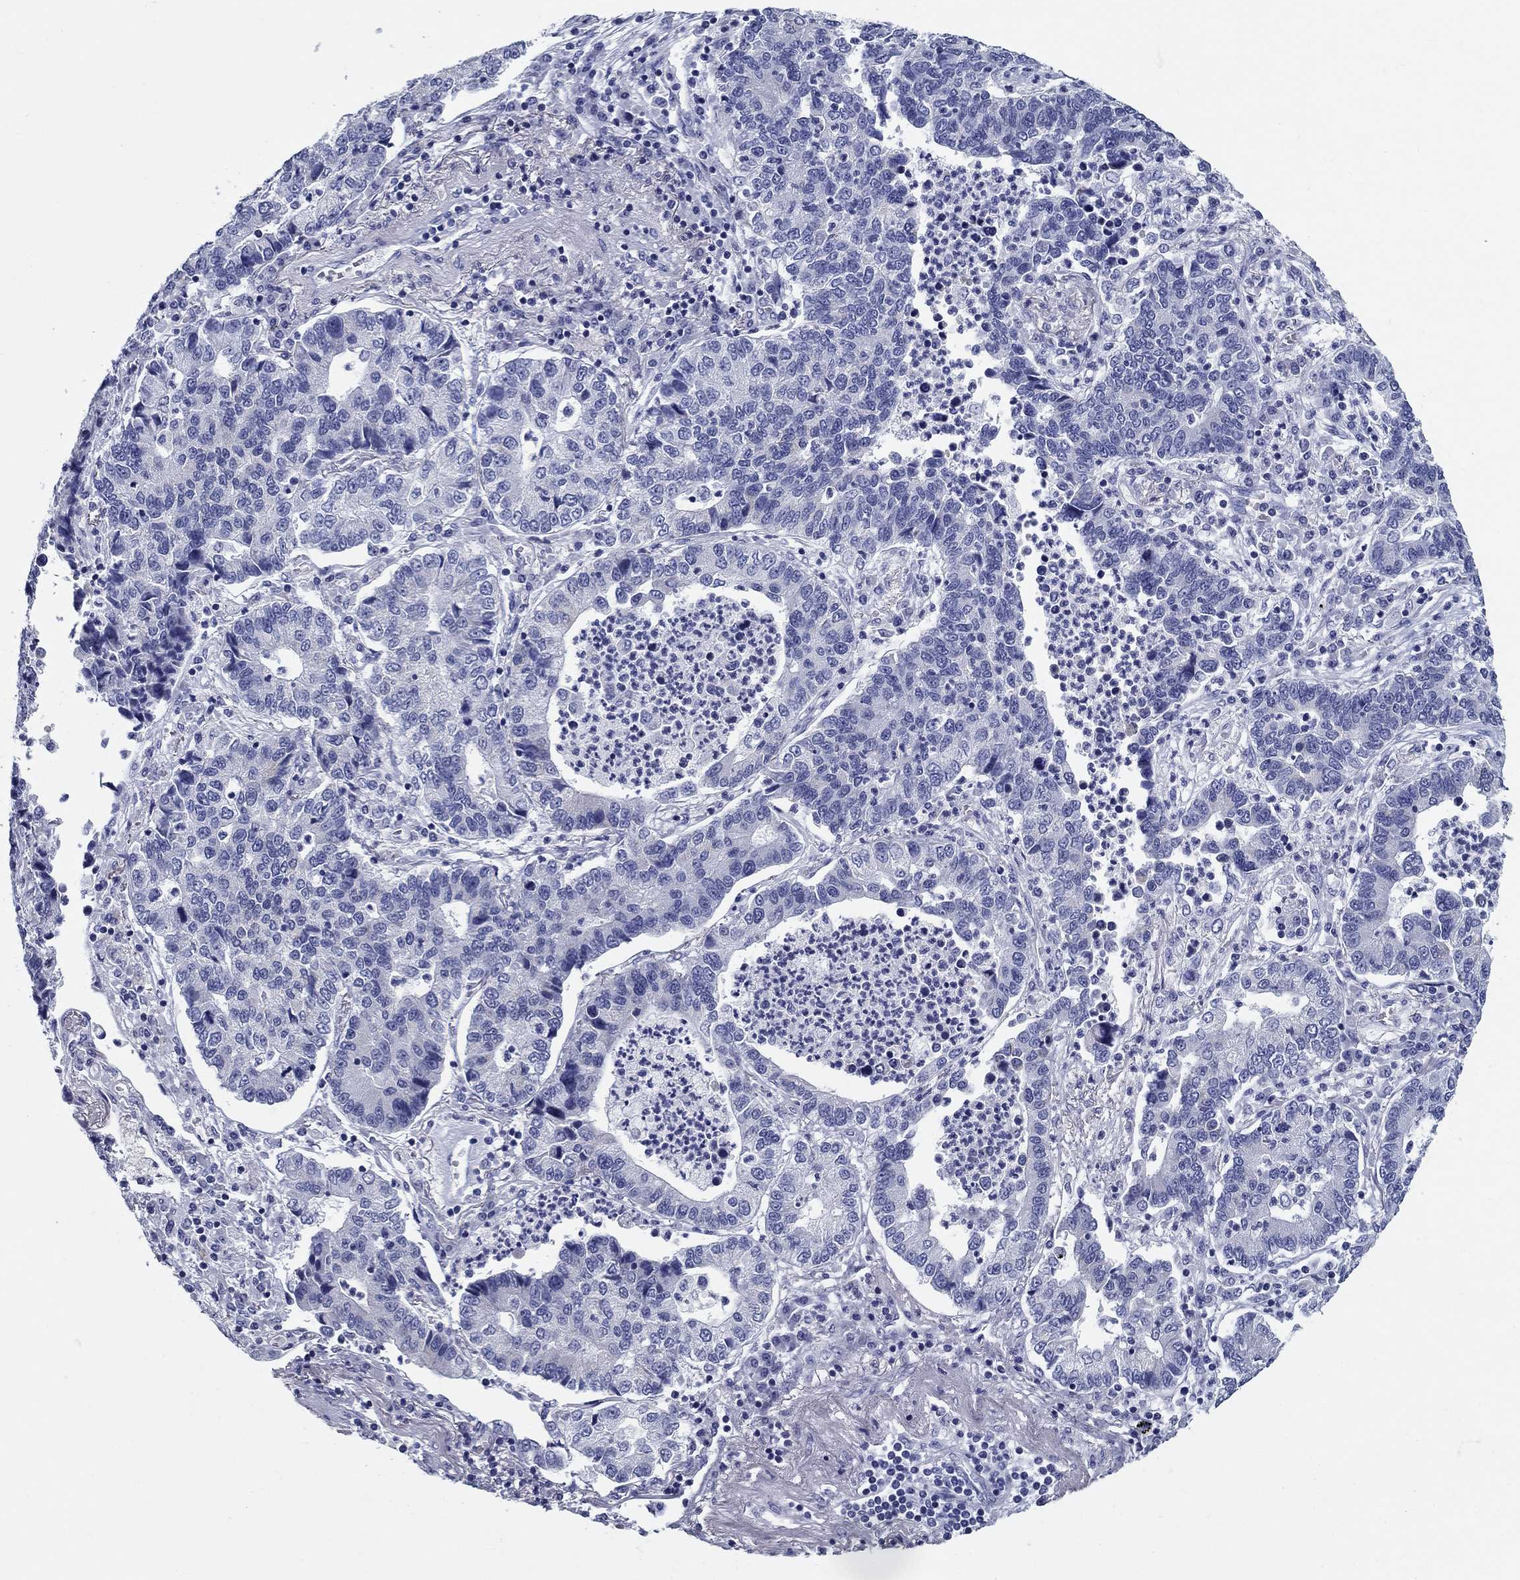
{"staining": {"intensity": "negative", "quantity": "none", "location": "none"}, "tissue": "lung cancer", "cell_type": "Tumor cells", "image_type": "cancer", "snomed": [{"axis": "morphology", "description": "Adenocarcinoma, NOS"}, {"axis": "topography", "description": "Lung"}], "caption": "This is an immunohistochemistry (IHC) image of adenocarcinoma (lung). There is no expression in tumor cells.", "gene": "UPB1", "patient": {"sex": "female", "age": 57}}